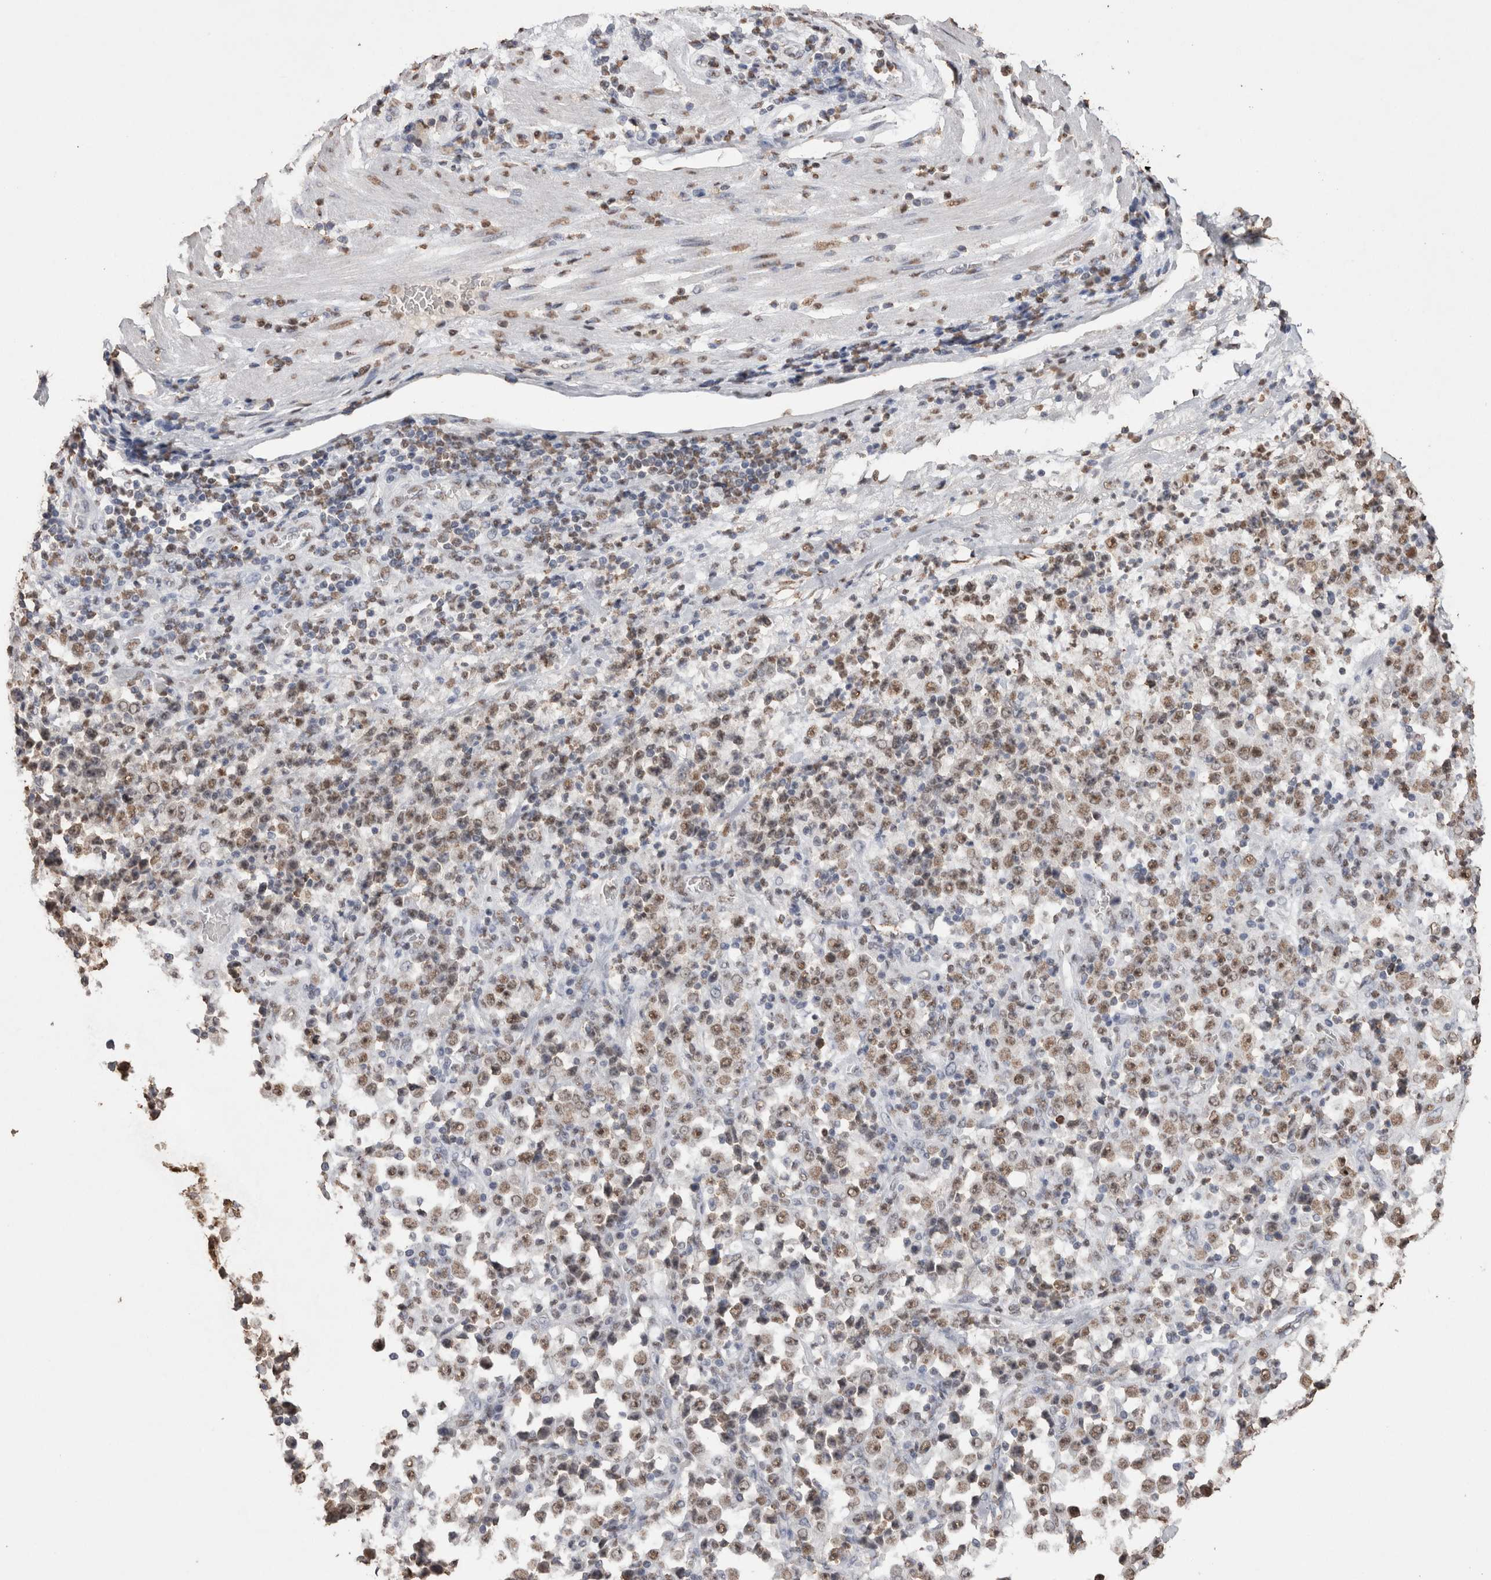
{"staining": {"intensity": "moderate", "quantity": ">75%", "location": "nuclear"}, "tissue": "stomach cancer", "cell_type": "Tumor cells", "image_type": "cancer", "snomed": [{"axis": "morphology", "description": "Normal tissue, NOS"}, {"axis": "morphology", "description": "Adenocarcinoma, NOS"}, {"axis": "topography", "description": "Stomach, upper"}, {"axis": "topography", "description": "Stomach"}], "caption": "Moderate nuclear positivity for a protein is present in about >75% of tumor cells of stomach cancer using IHC.", "gene": "NTHL1", "patient": {"sex": "male", "age": 59}}